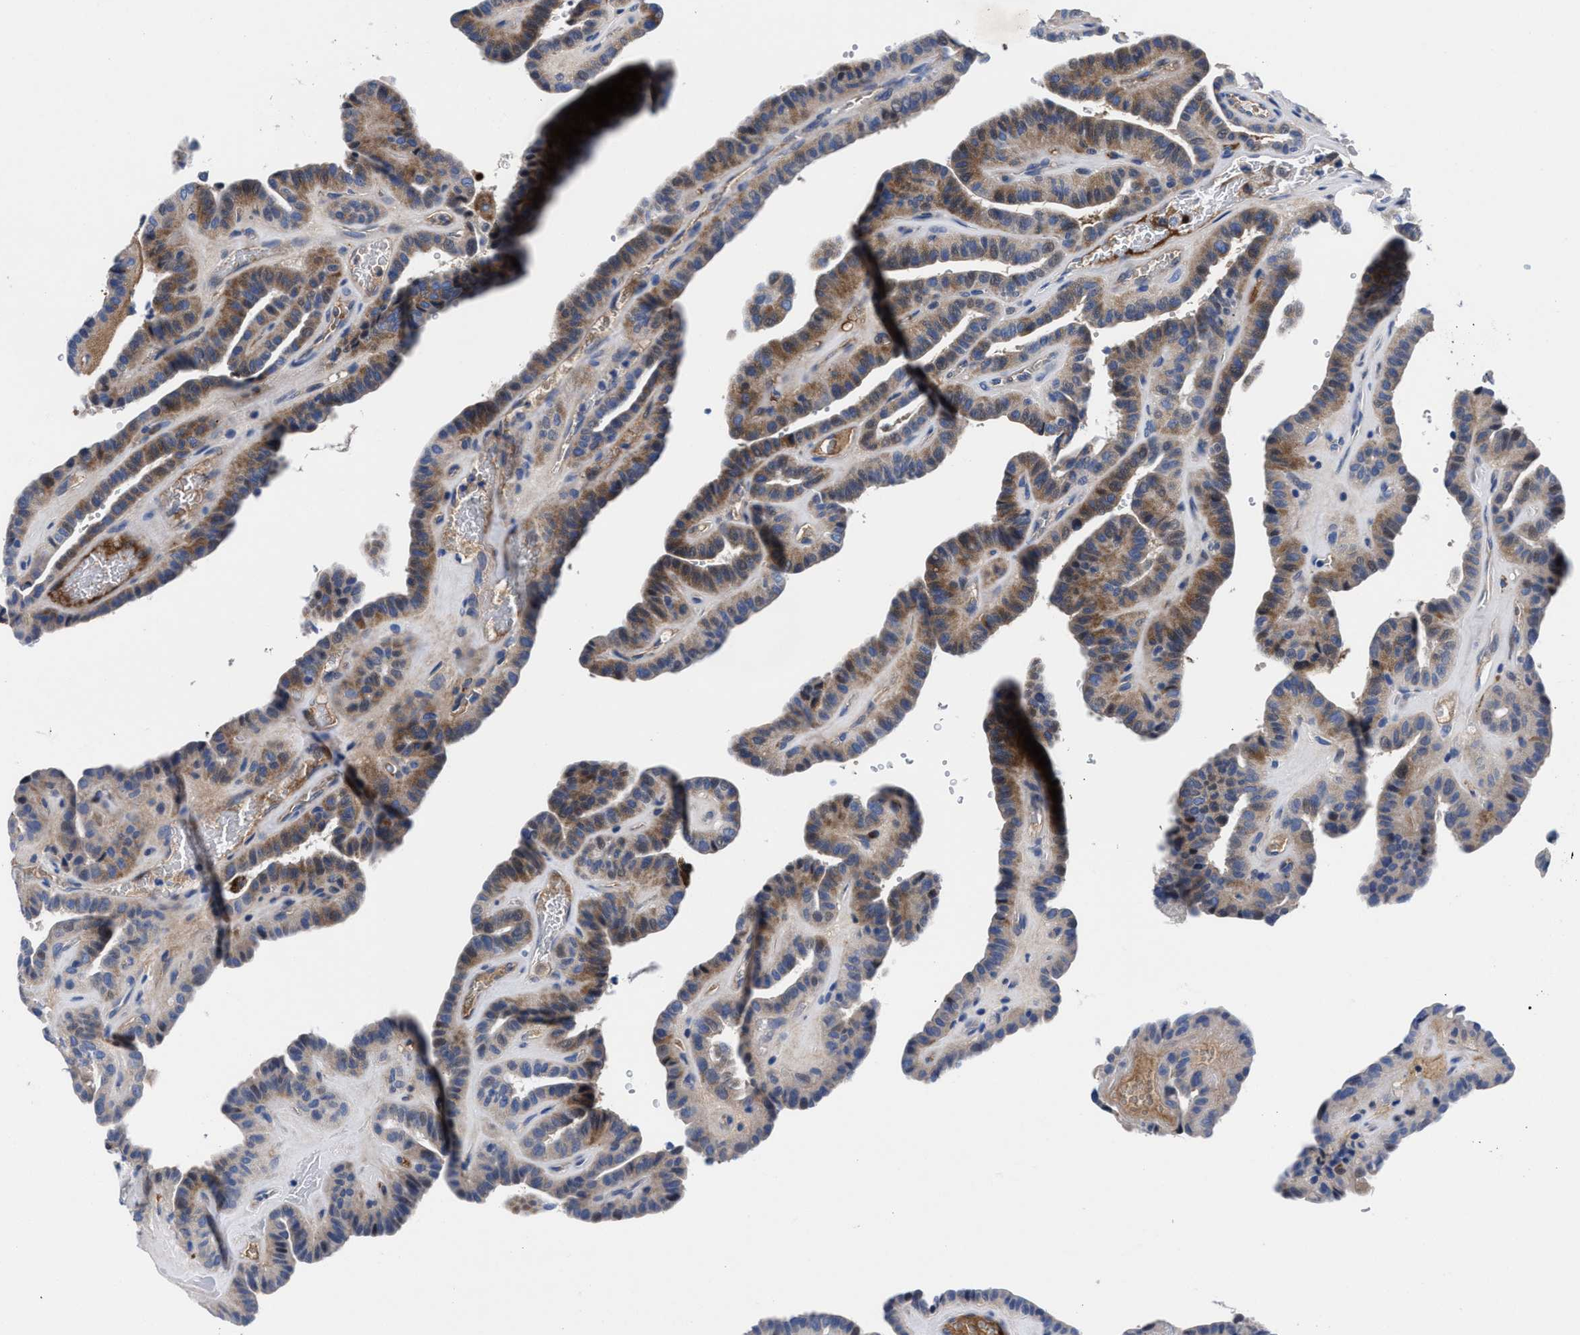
{"staining": {"intensity": "moderate", "quantity": ">75%", "location": "cytoplasmic/membranous"}, "tissue": "thyroid cancer", "cell_type": "Tumor cells", "image_type": "cancer", "snomed": [{"axis": "morphology", "description": "Papillary adenocarcinoma, NOS"}, {"axis": "topography", "description": "Thyroid gland"}], "caption": "Tumor cells reveal medium levels of moderate cytoplasmic/membranous positivity in about >75% of cells in human papillary adenocarcinoma (thyroid).", "gene": "DHRS13", "patient": {"sex": "male", "age": 77}}